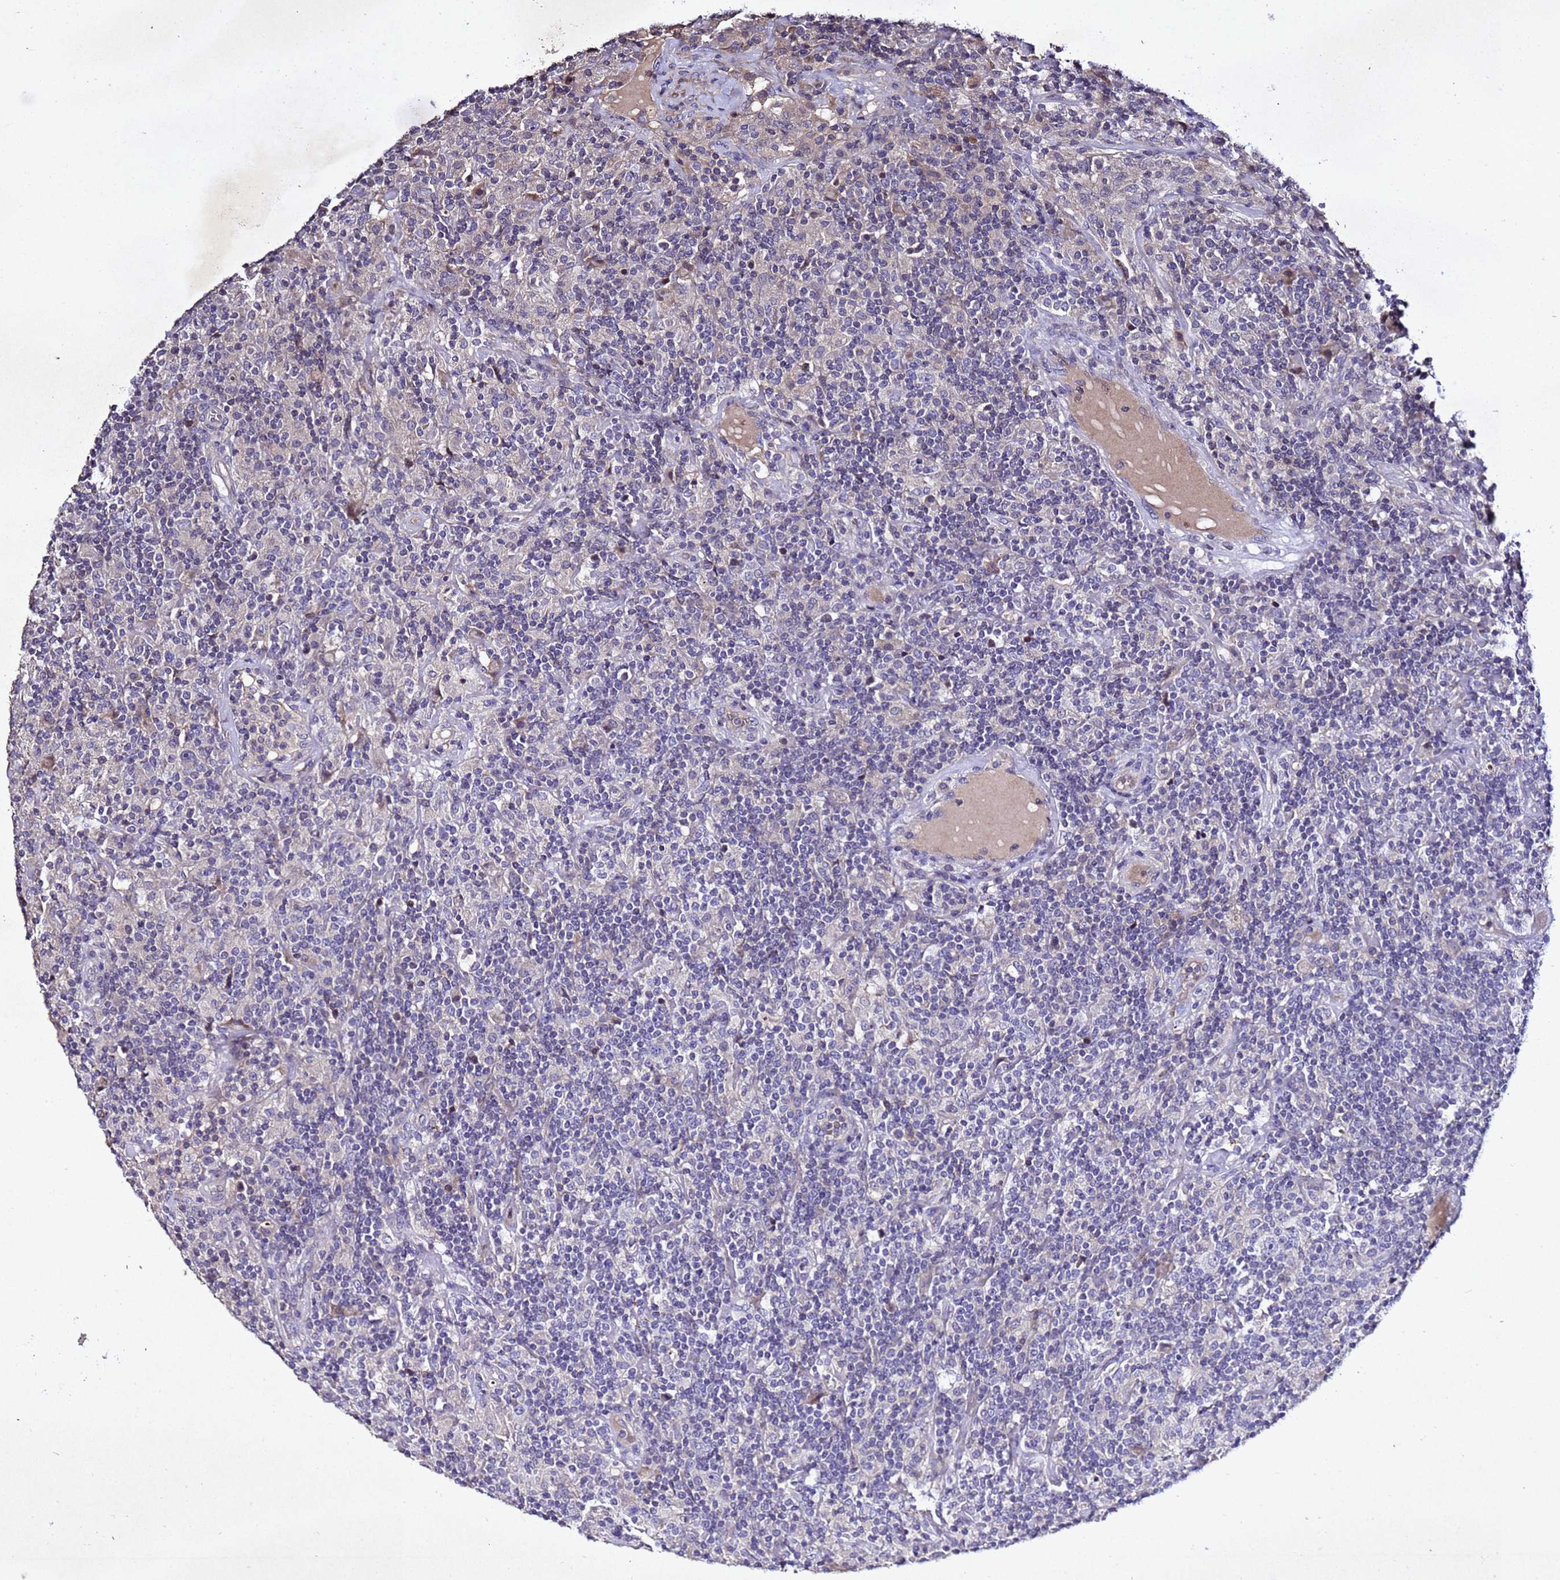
{"staining": {"intensity": "negative", "quantity": "none", "location": "none"}, "tissue": "lymphoma", "cell_type": "Tumor cells", "image_type": "cancer", "snomed": [{"axis": "morphology", "description": "Hodgkin's disease, NOS"}, {"axis": "topography", "description": "Lymph node"}], "caption": "Immunohistochemical staining of lymphoma exhibits no significant positivity in tumor cells.", "gene": "SV2B", "patient": {"sex": "male", "age": 70}}